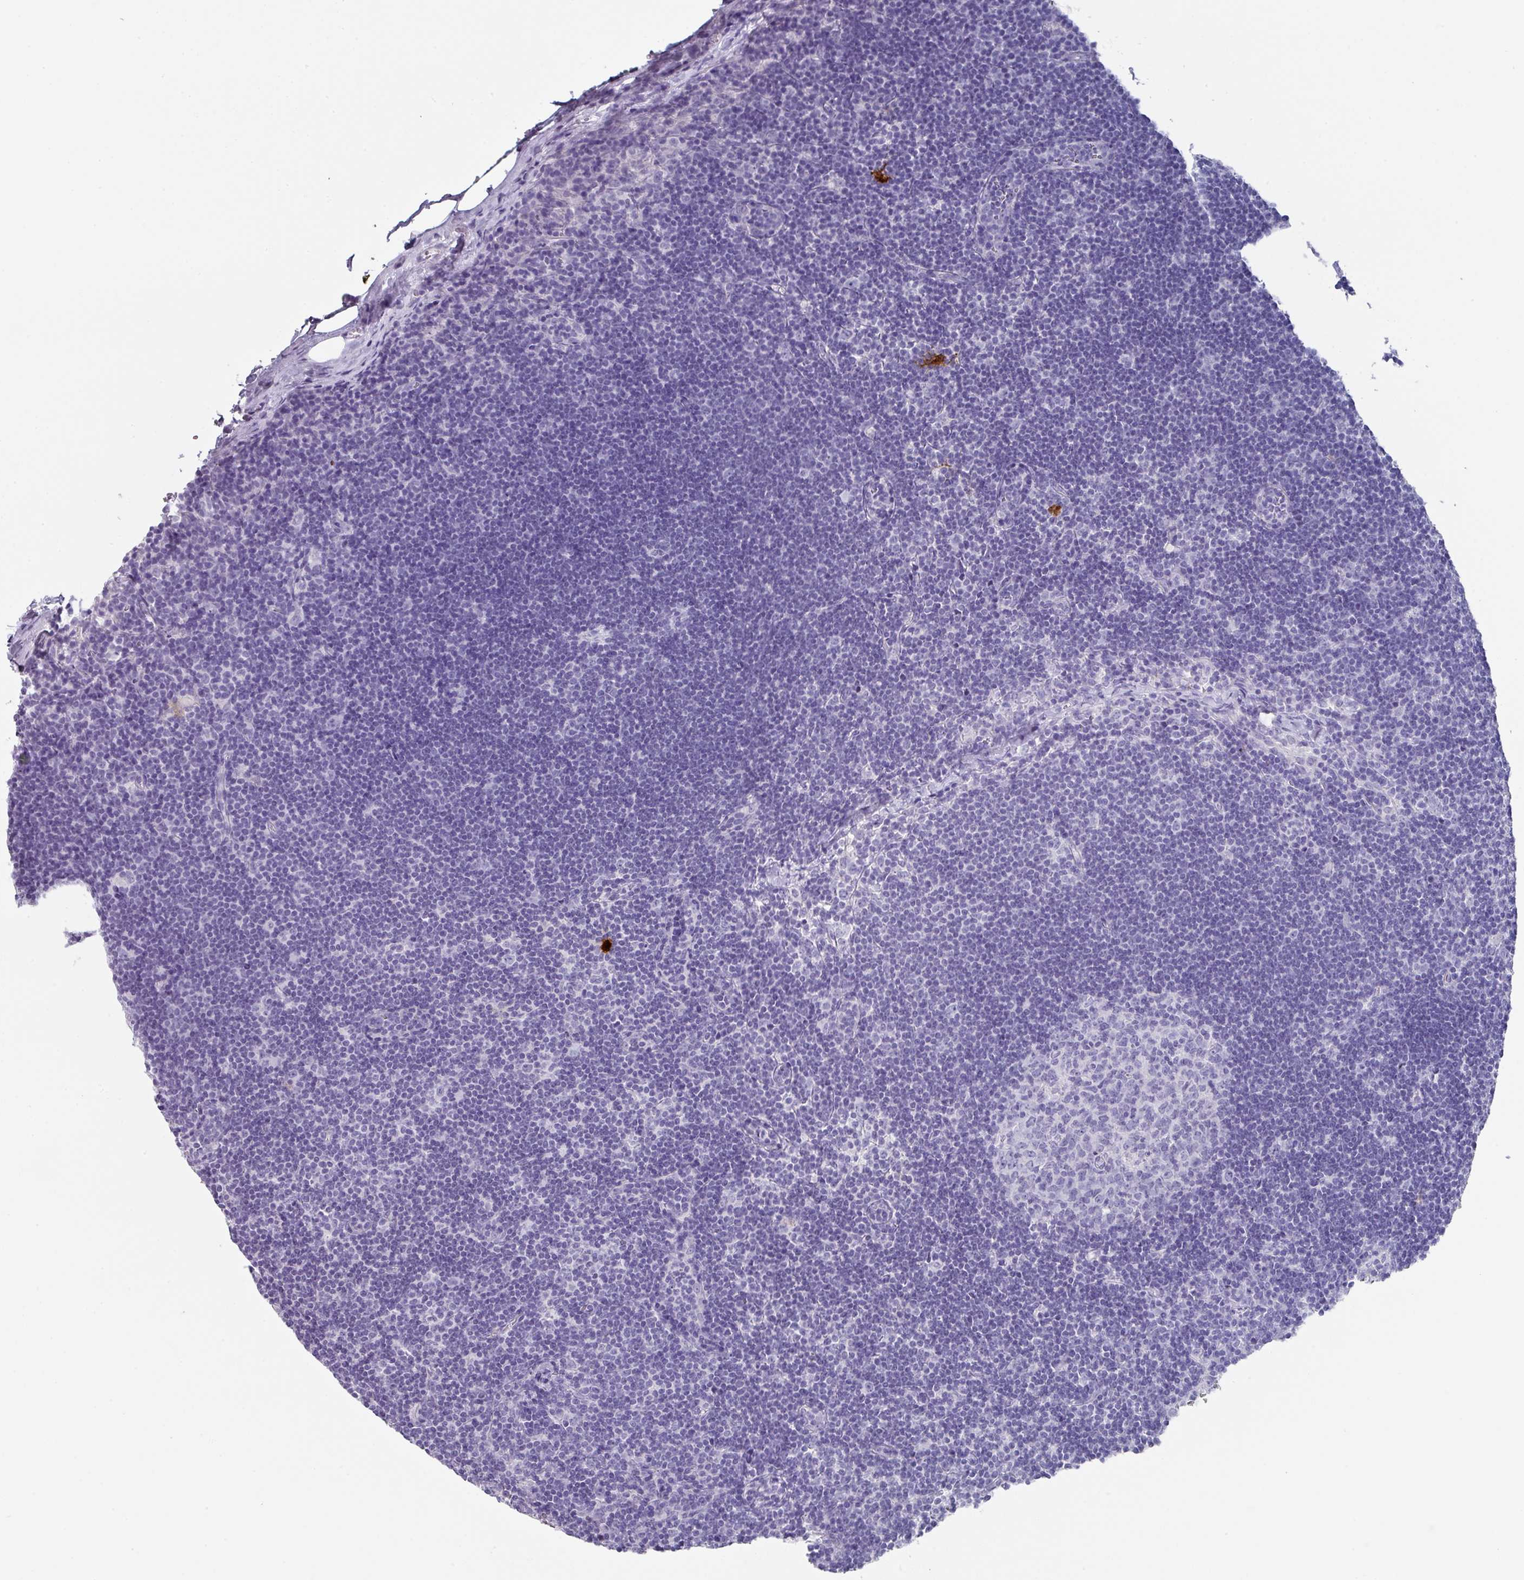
{"staining": {"intensity": "negative", "quantity": "none", "location": "none"}, "tissue": "lymph node", "cell_type": "Germinal center cells", "image_type": "normal", "snomed": [{"axis": "morphology", "description": "Normal tissue, NOS"}, {"axis": "topography", "description": "Lymph node"}], "caption": "Immunohistochemistry (IHC) image of unremarkable lymph node stained for a protein (brown), which reveals no expression in germinal center cells.", "gene": "PEX10", "patient": {"sex": "female", "age": 29}}